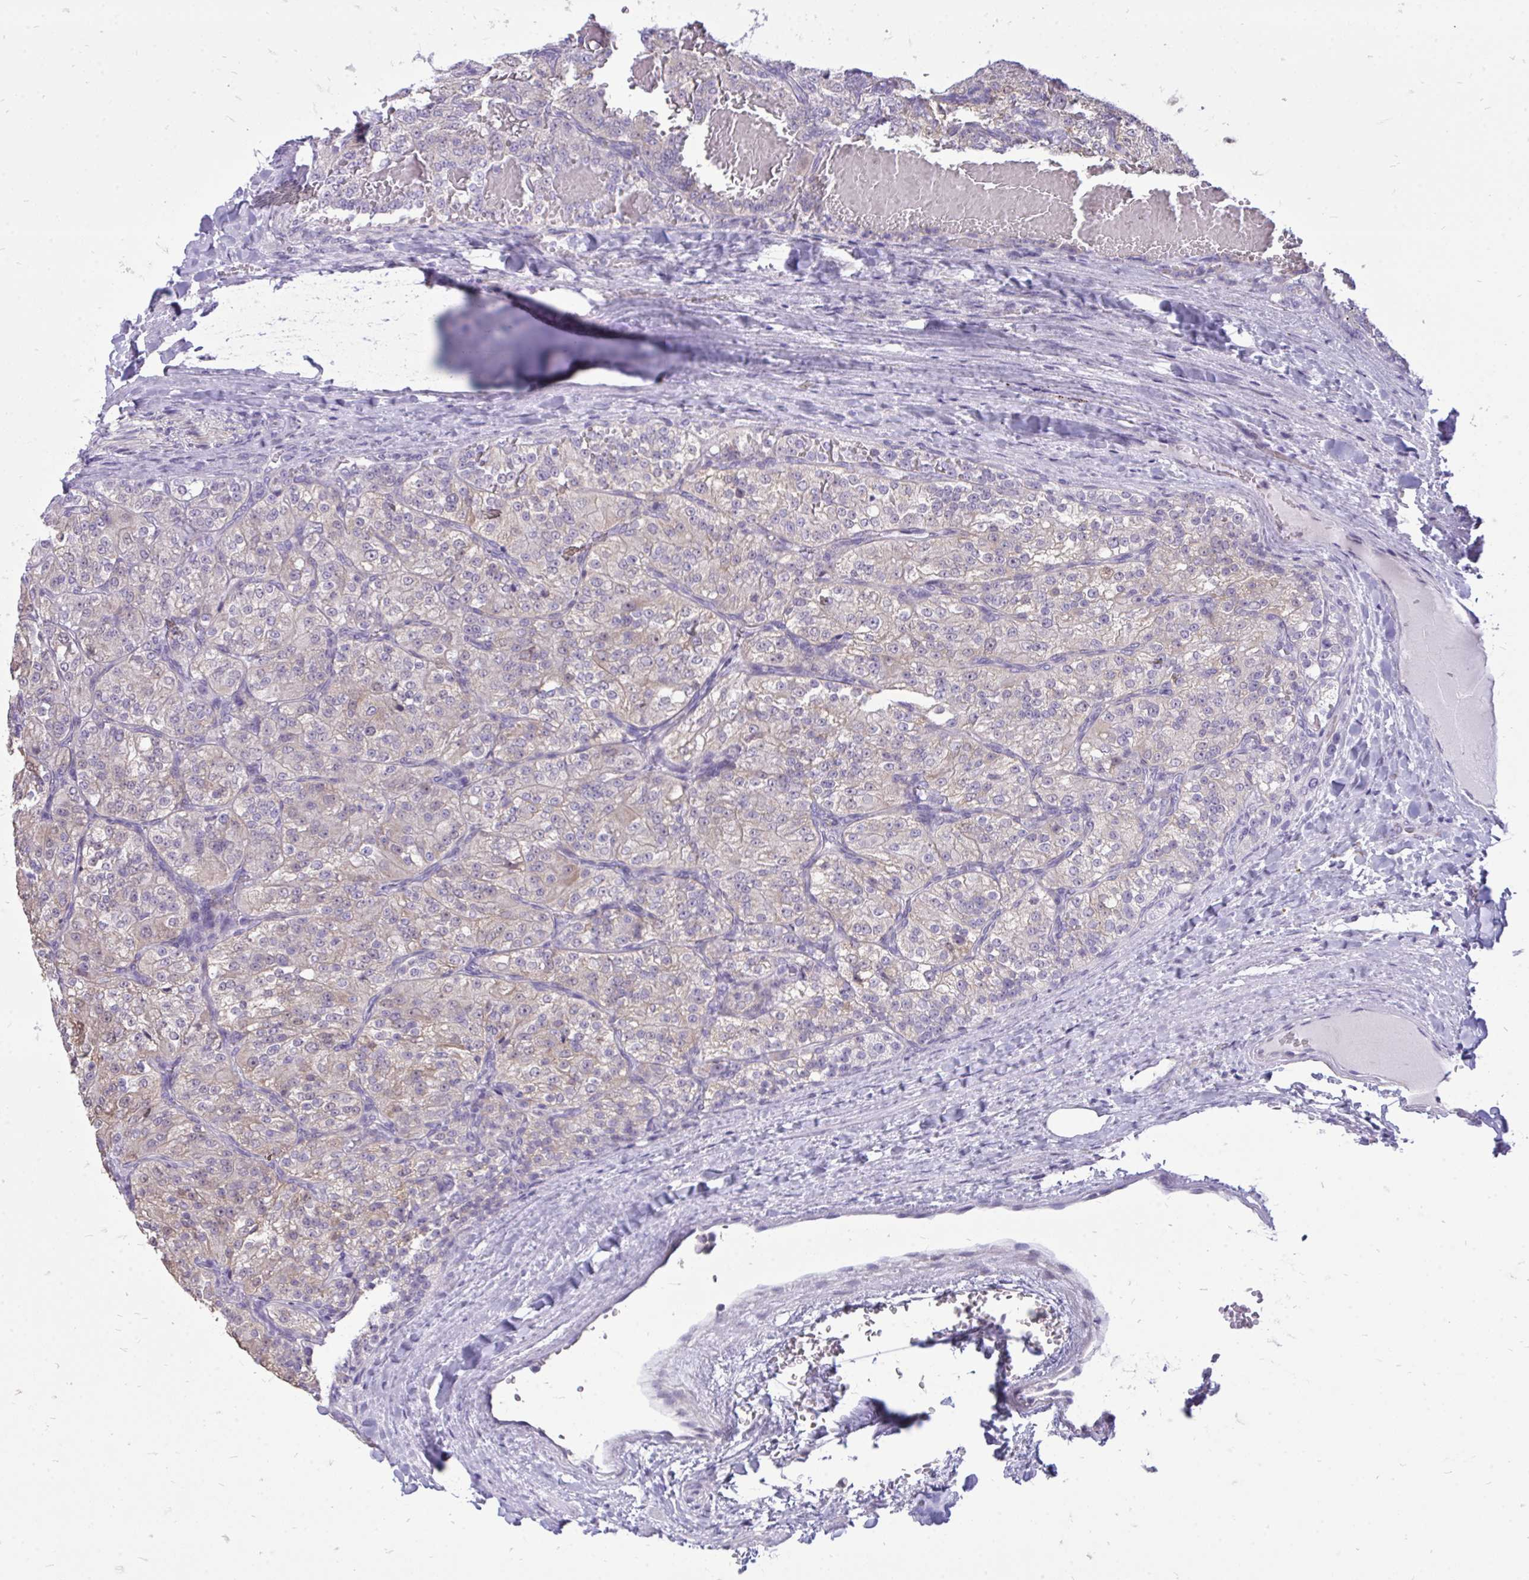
{"staining": {"intensity": "weak", "quantity": "<25%", "location": "cytoplasmic/membranous"}, "tissue": "renal cancer", "cell_type": "Tumor cells", "image_type": "cancer", "snomed": [{"axis": "morphology", "description": "Adenocarcinoma, NOS"}, {"axis": "topography", "description": "Kidney"}], "caption": "A histopathology image of human renal adenocarcinoma is negative for staining in tumor cells.", "gene": "SPTBN2", "patient": {"sex": "female", "age": 63}}